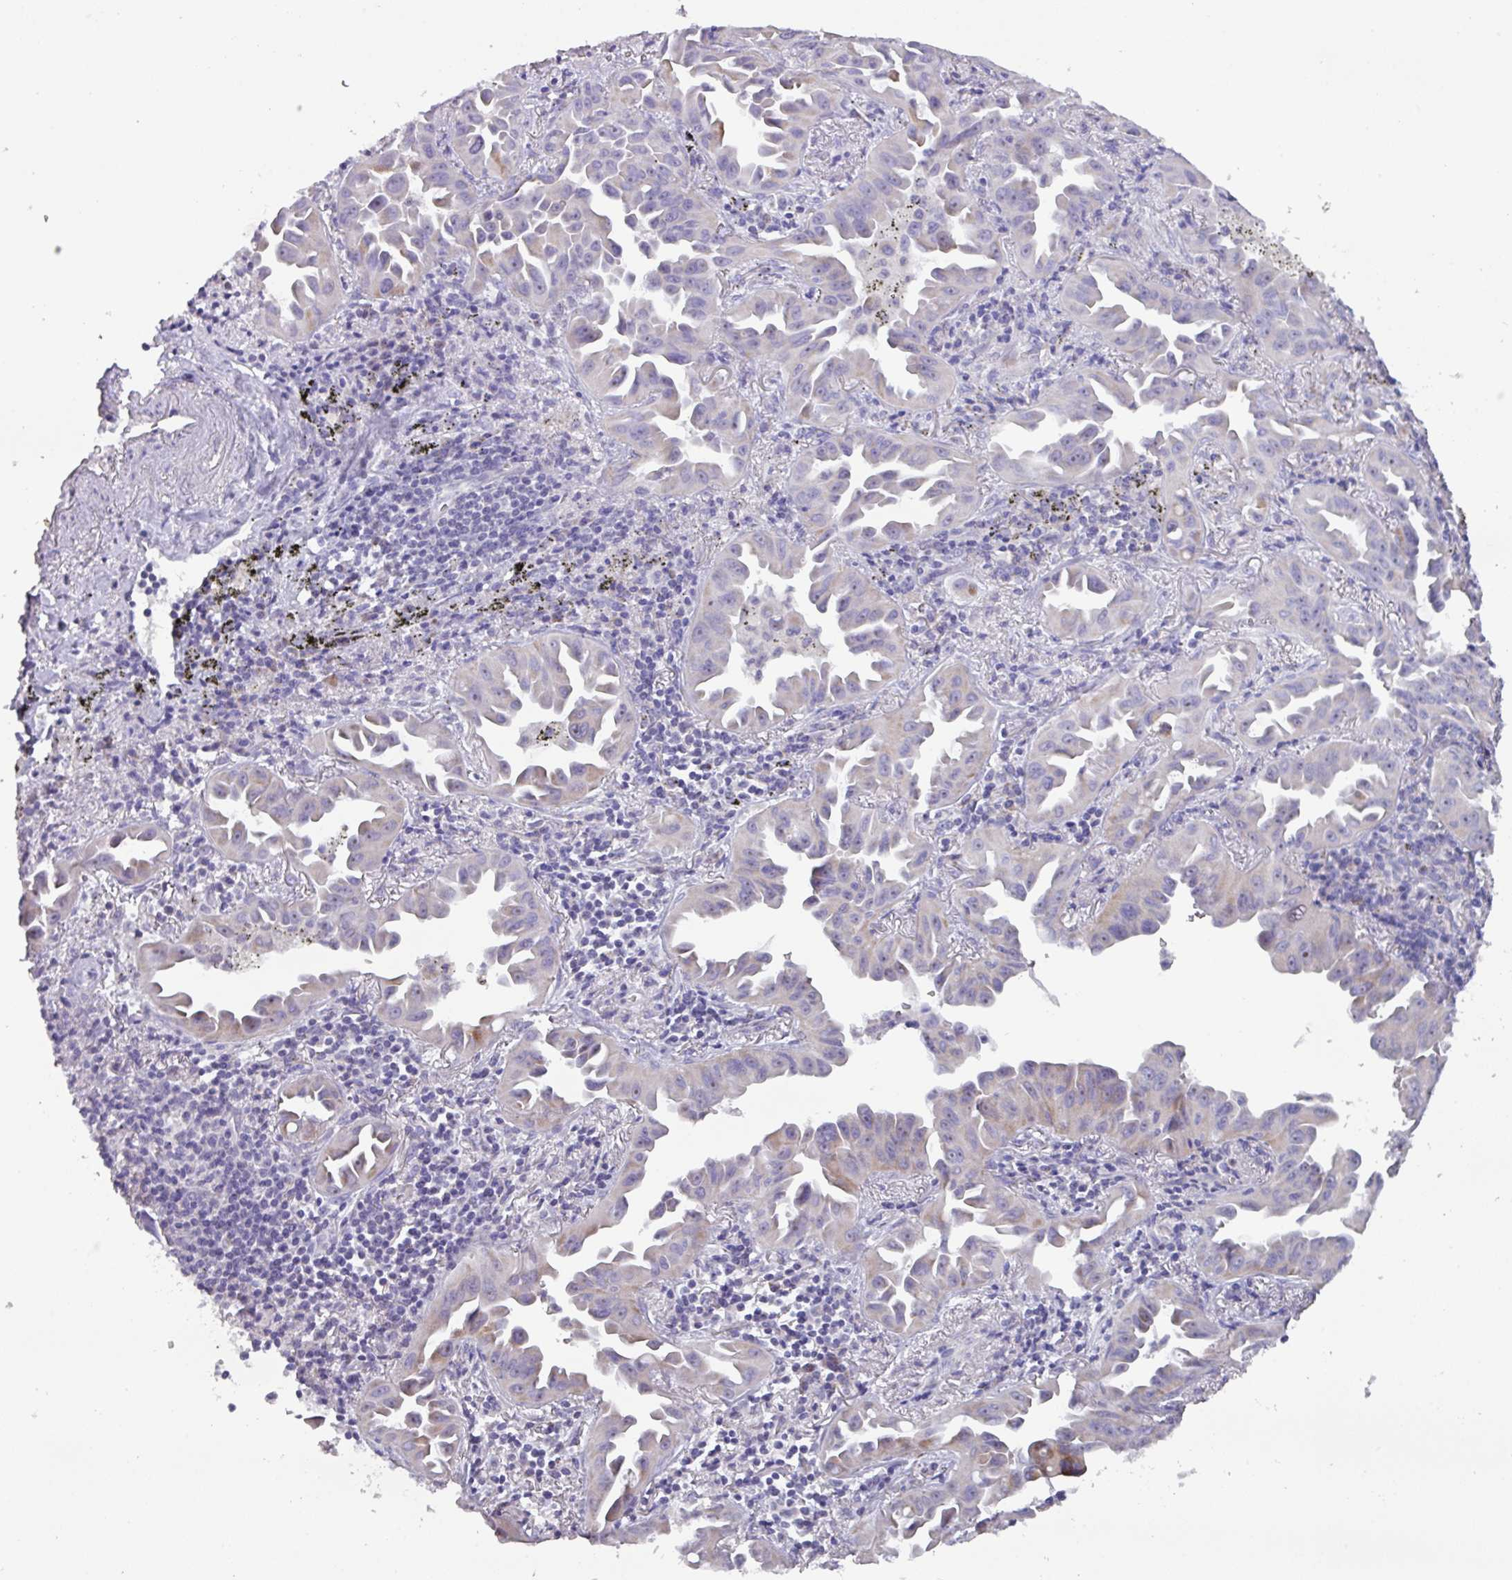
{"staining": {"intensity": "weak", "quantity": "<25%", "location": "cytoplasmic/membranous"}, "tissue": "lung cancer", "cell_type": "Tumor cells", "image_type": "cancer", "snomed": [{"axis": "morphology", "description": "Adenocarcinoma, NOS"}, {"axis": "topography", "description": "Lung"}], "caption": "A micrograph of human adenocarcinoma (lung) is negative for staining in tumor cells.", "gene": "MT-ND4", "patient": {"sex": "male", "age": 68}}